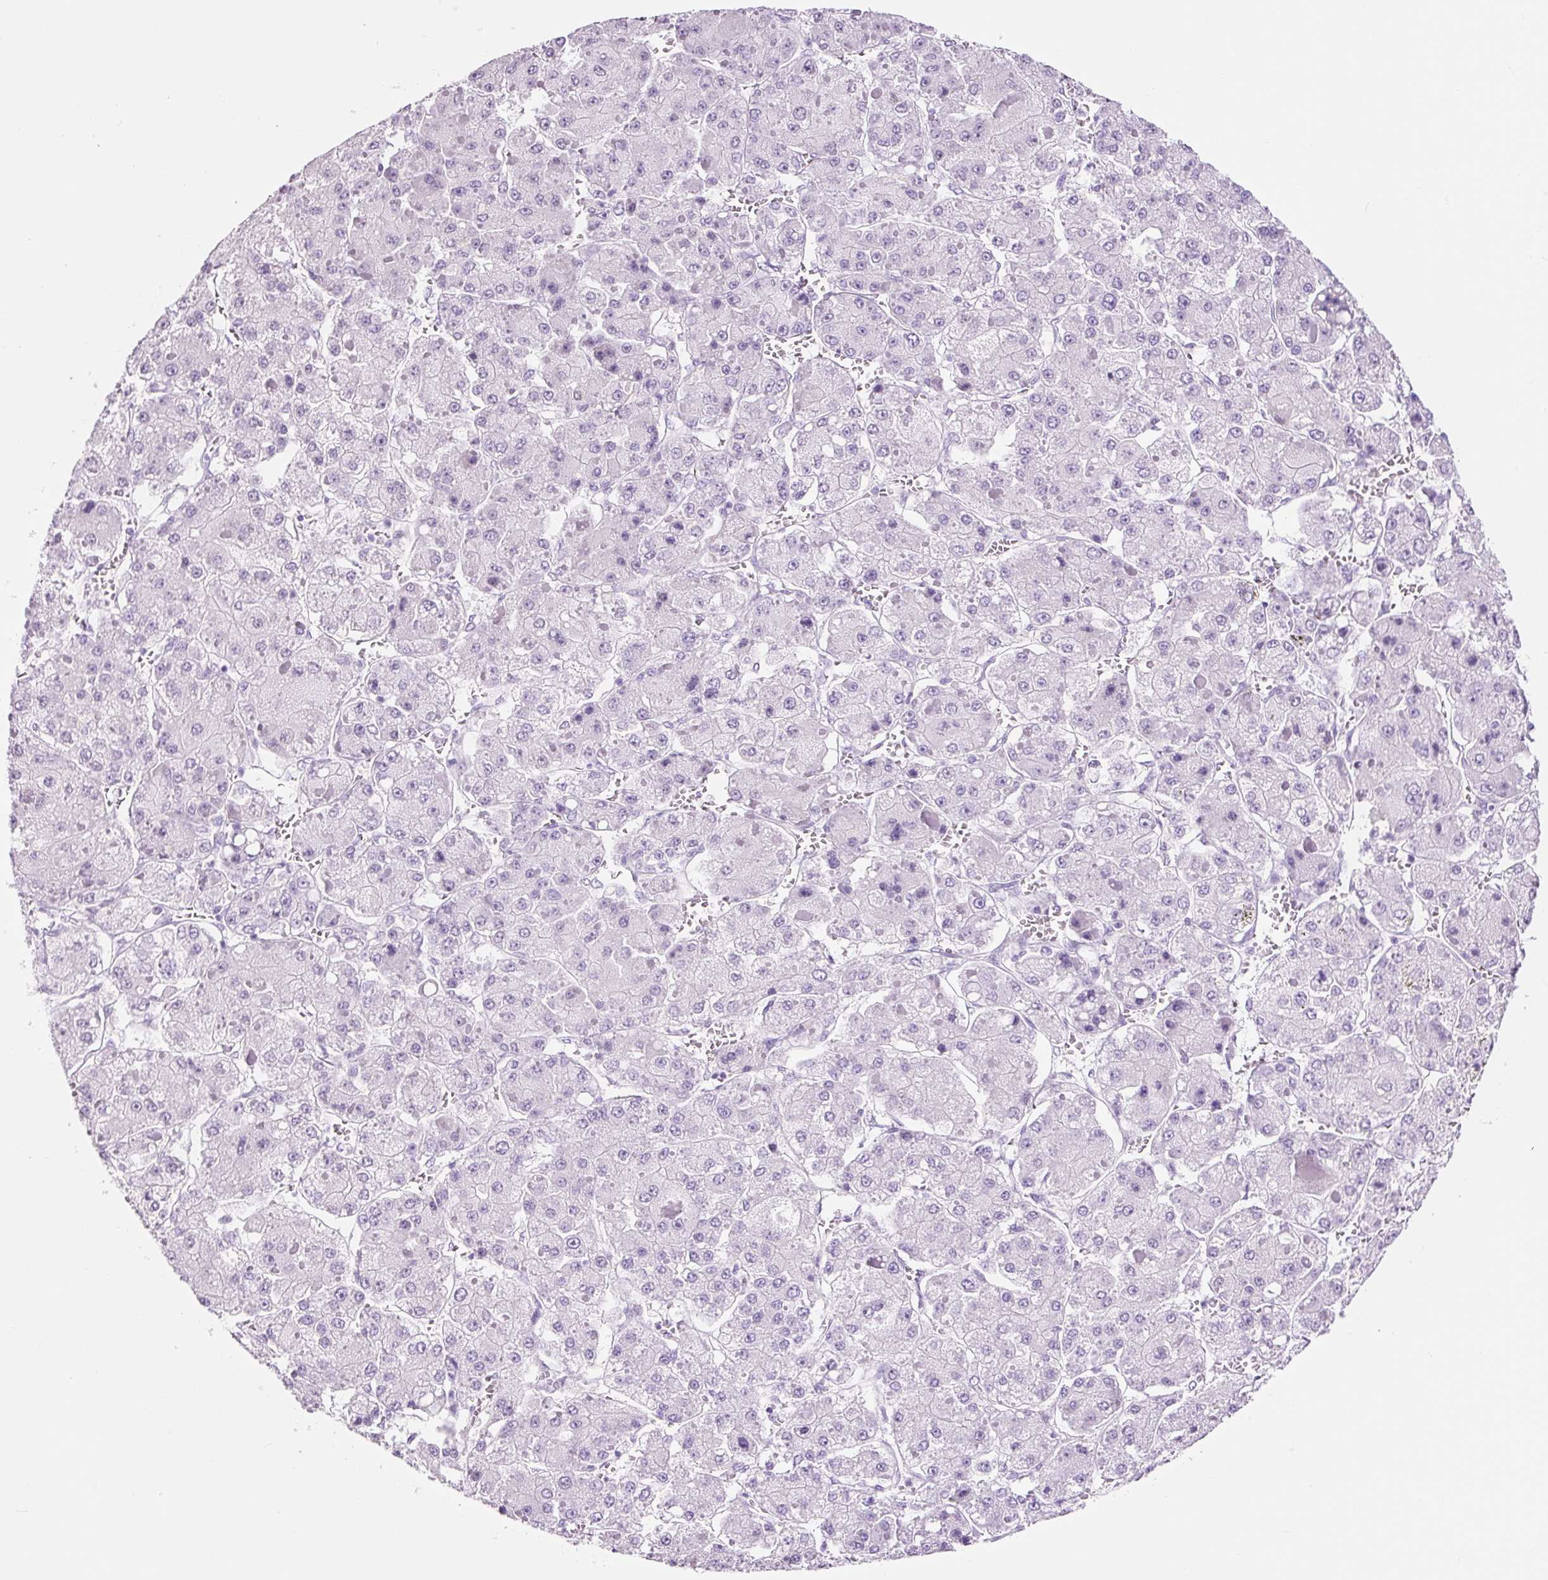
{"staining": {"intensity": "negative", "quantity": "none", "location": "none"}, "tissue": "liver cancer", "cell_type": "Tumor cells", "image_type": "cancer", "snomed": [{"axis": "morphology", "description": "Carcinoma, Hepatocellular, NOS"}, {"axis": "topography", "description": "Liver"}], "caption": "An image of human liver cancer (hepatocellular carcinoma) is negative for staining in tumor cells.", "gene": "ADSS1", "patient": {"sex": "female", "age": 73}}